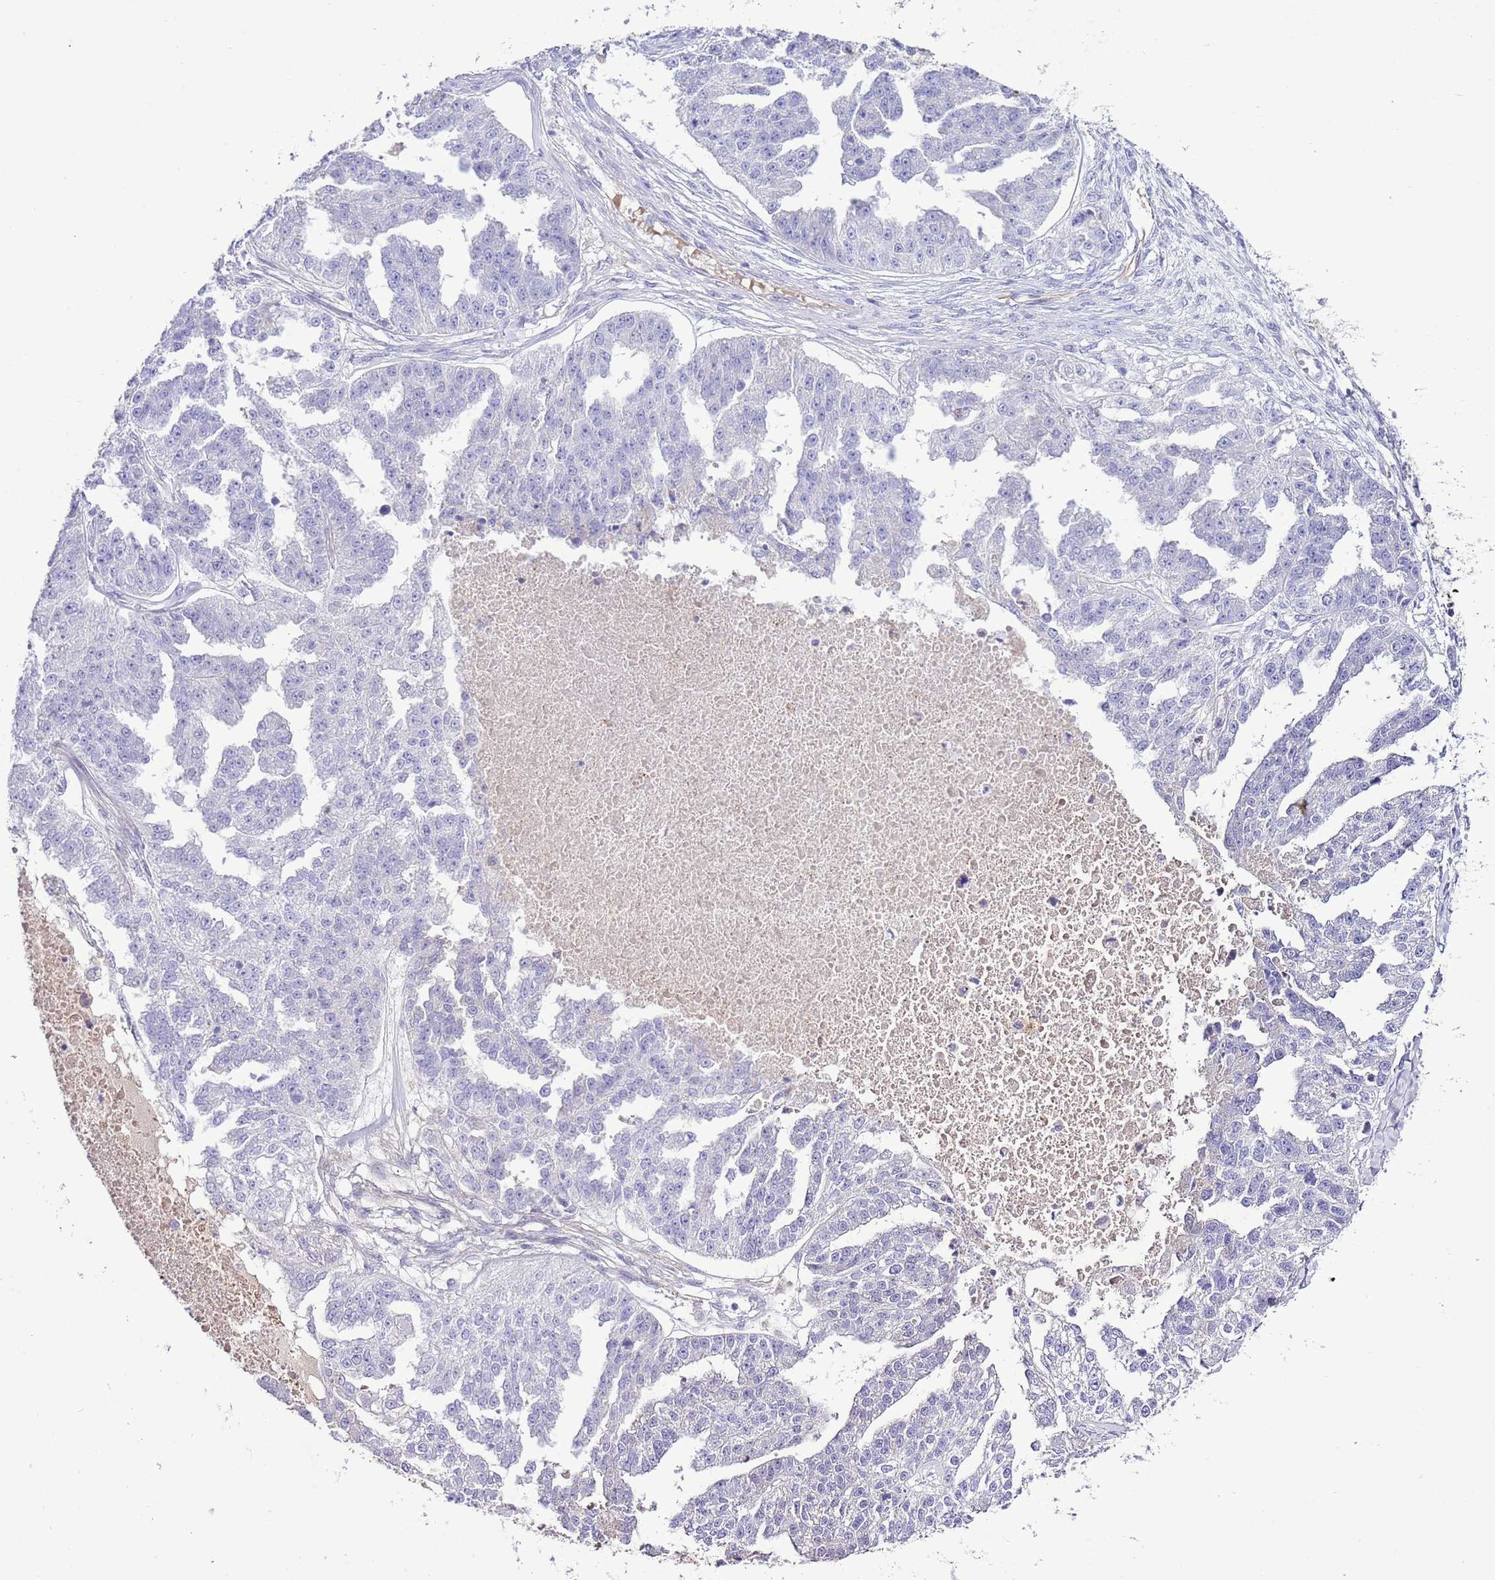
{"staining": {"intensity": "negative", "quantity": "none", "location": "none"}, "tissue": "ovarian cancer", "cell_type": "Tumor cells", "image_type": "cancer", "snomed": [{"axis": "morphology", "description": "Cystadenocarcinoma, serous, NOS"}, {"axis": "topography", "description": "Ovary"}], "caption": "Ovarian cancer stained for a protein using immunohistochemistry (IHC) exhibits no staining tumor cells.", "gene": "IGF1", "patient": {"sex": "female", "age": 58}}